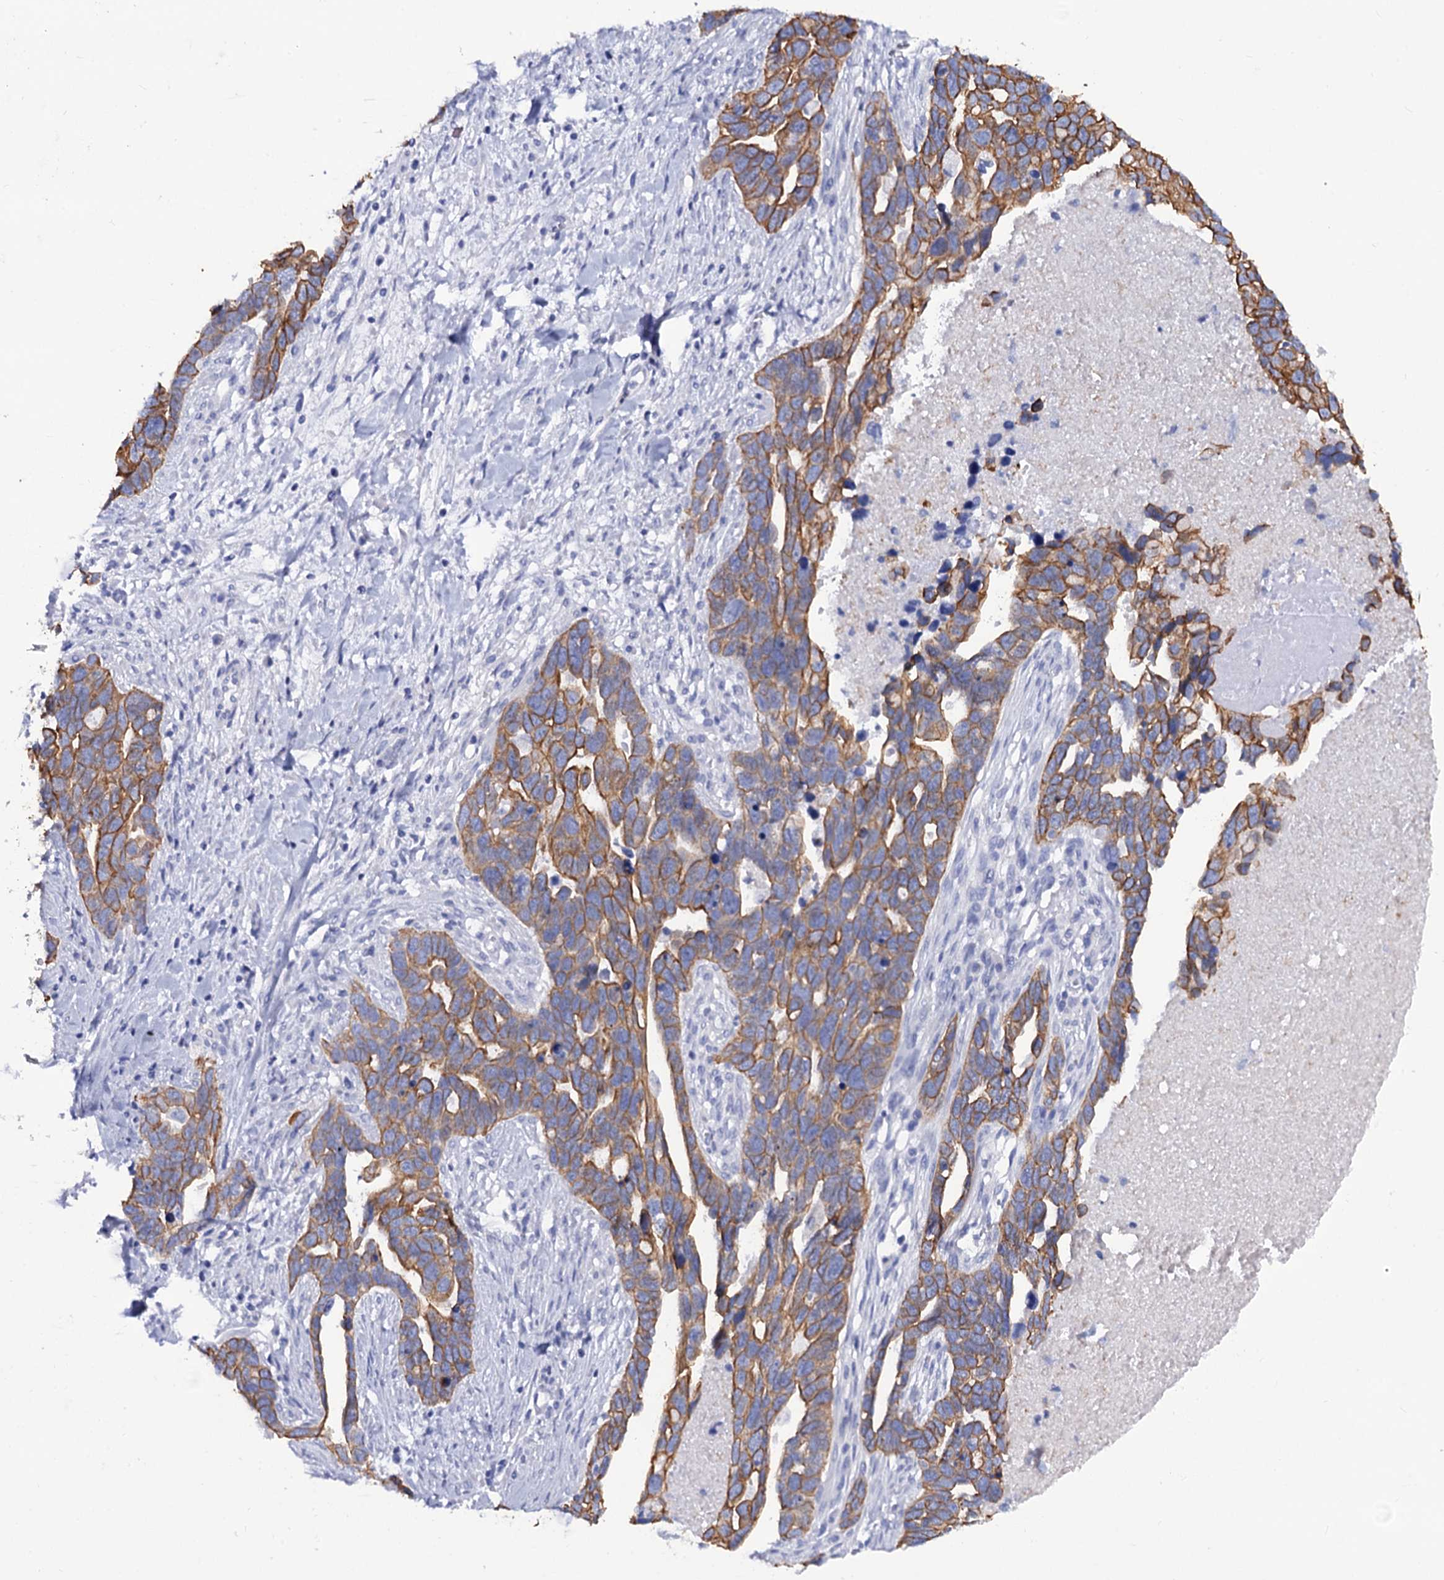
{"staining": {"intensity": "moderate", "quantity": ">75%", "location": "cytoplasmic/membranous"}, "tissue": "ovarian cancer", "cell_type": "Tumor cells", "image_type": "cancer", "snomed": [{"axis": "morphology", "description": "Cystadenocarcinoma, serous, NOS"}, {"axis": "topography", "description": "Ovary"}], "caption": "Ovarian serous cystadenocarcinoma stained with IHC reveals moderate cytoplasmic/membranous positivity in approximately >75% of tumor cells. The staining is performed using DAB brown chromogen to label protein expression. The nuclei are counter-stained blue using hematoxylin.", "gene": "RAB3IP", "patient": {"sex": "female", "age": 54}}